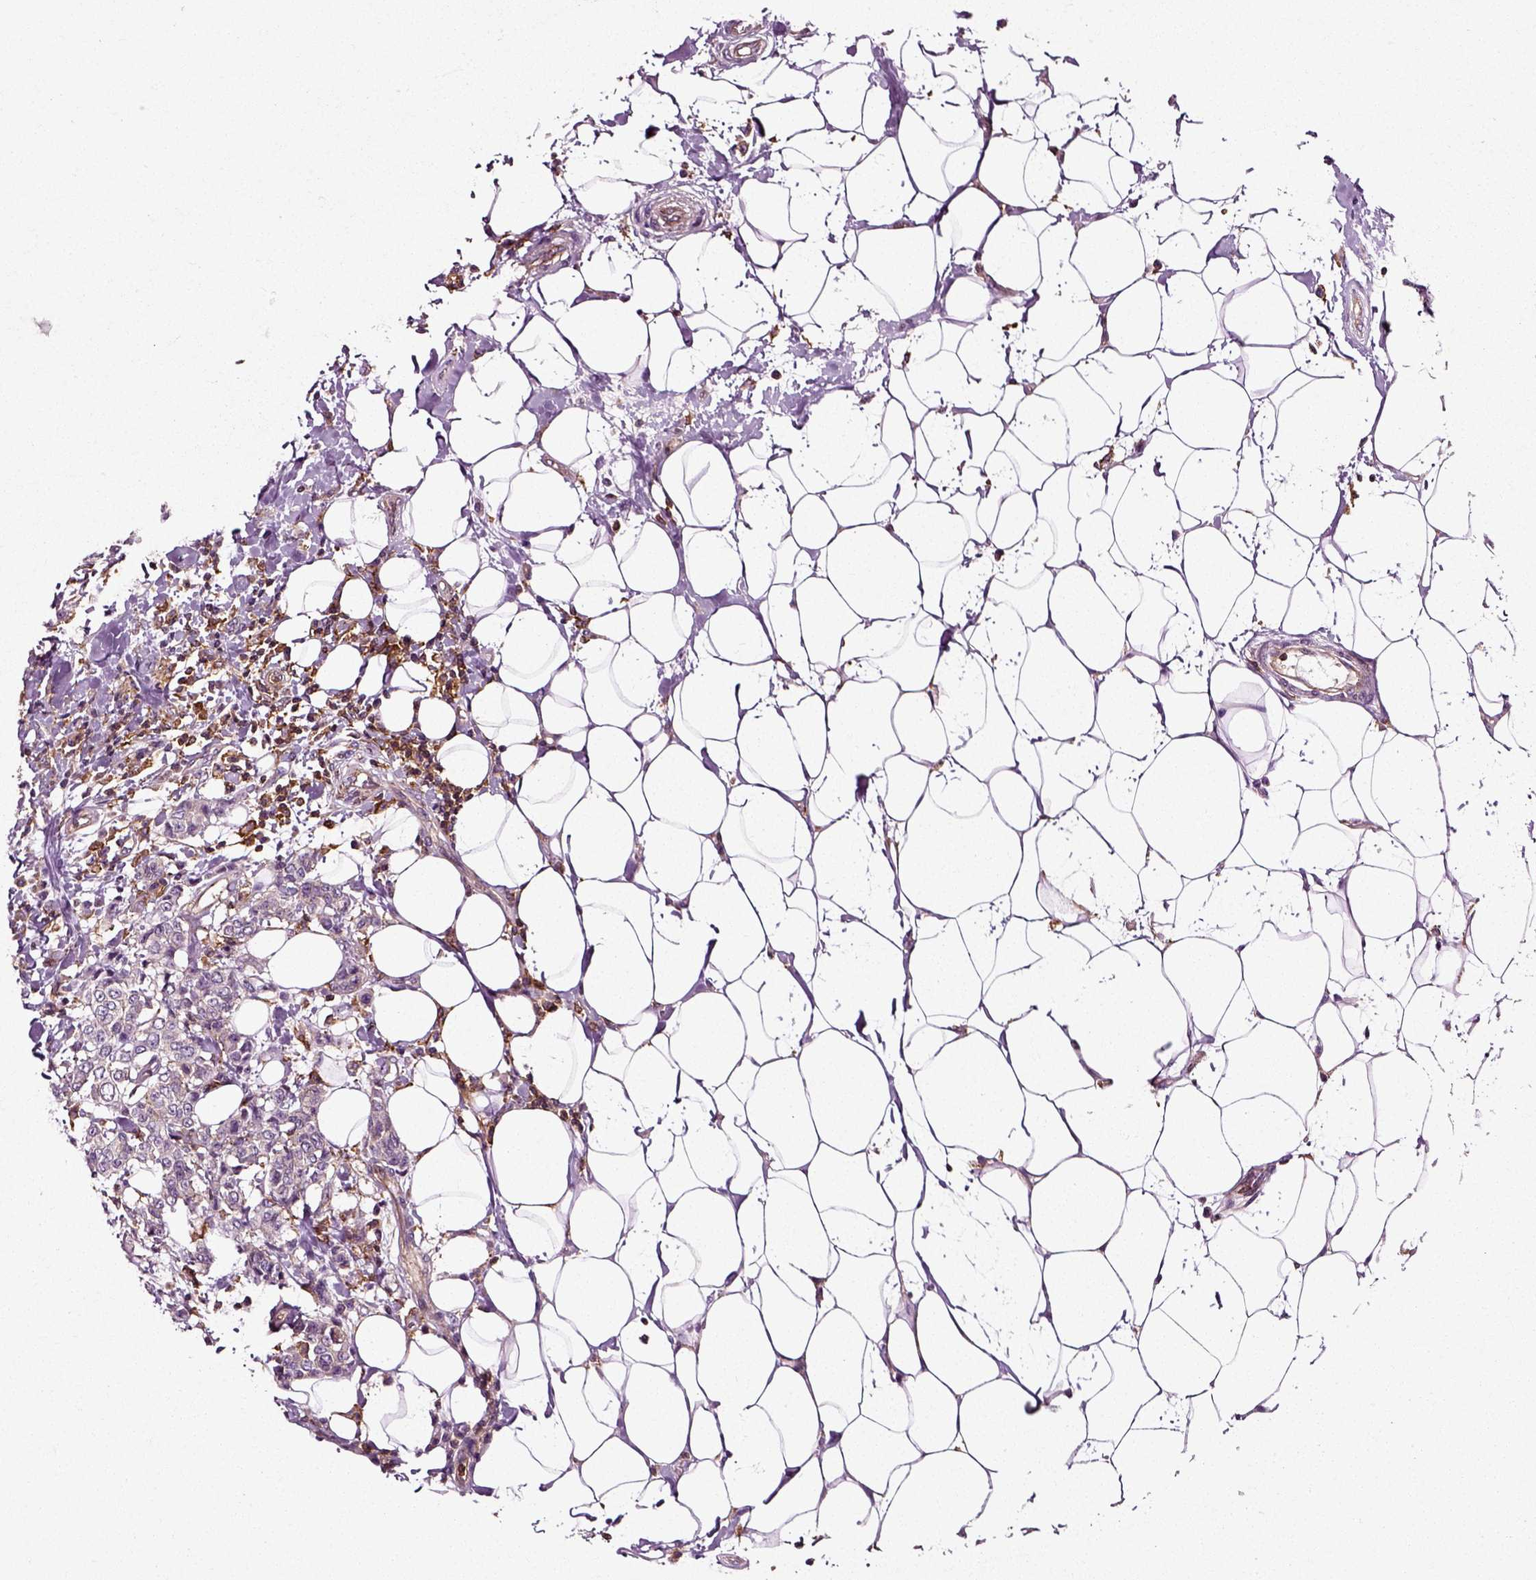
{"staining": {"intensity": "negative", "quantity": "none", "location": "none"}, "tissue": "breast cancer", "cell_type": "Tumor cells", "image_type": "cancer", "snomed": [{"axis": "morphology", "description": "Duct carcinoma"}, {"axis": "topography", "description": "Breast"}], "caption": "Immunohistochemistry micrograph of neoplastic tissue: human breast cancer stained with DAB displays no significant protein positivity in tumor cells.", "gene": "RHOF", "patient": {"sex": "female", "age": 27}}